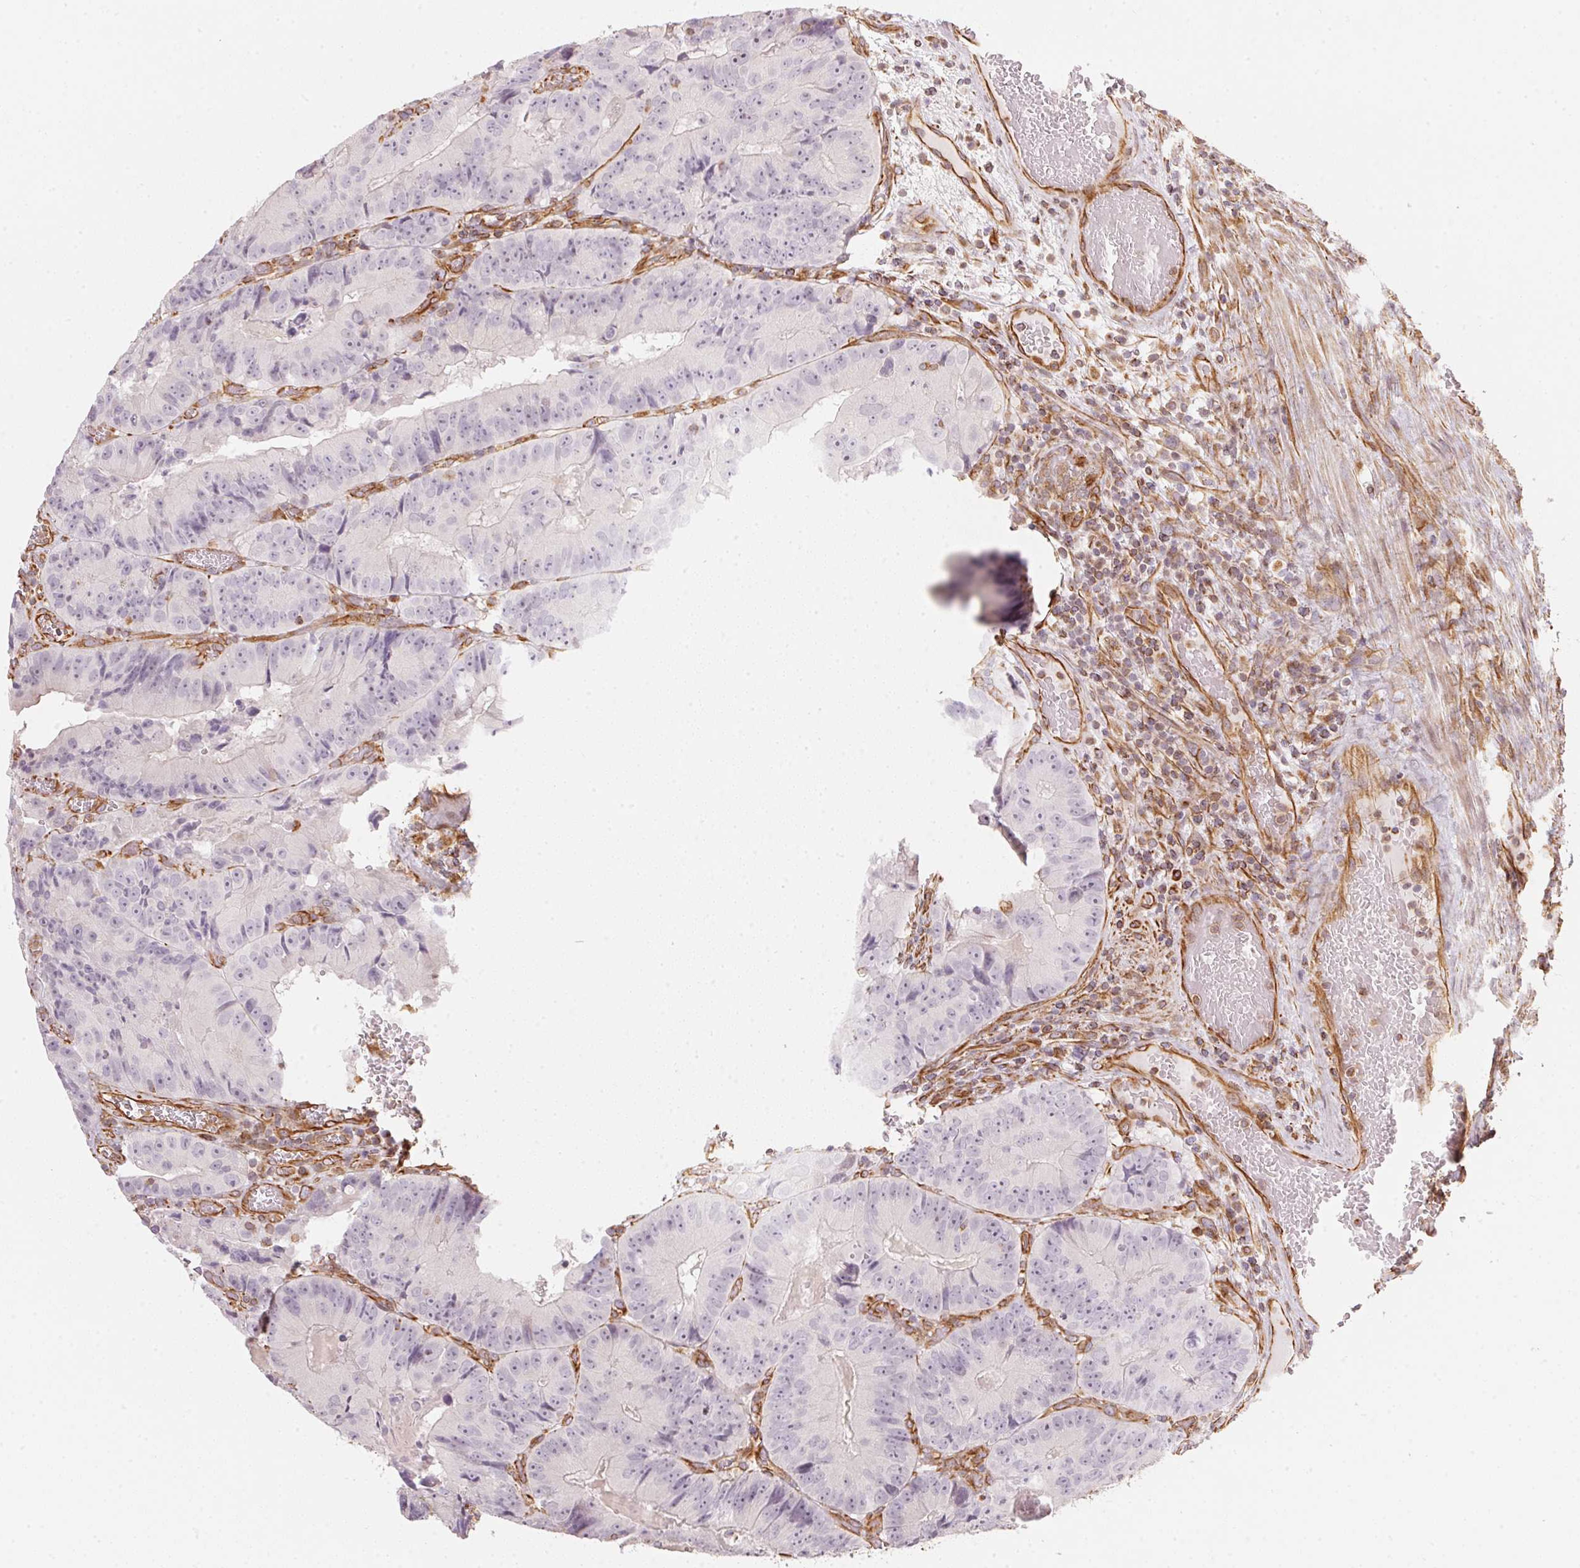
{"staining": {"intensity": "negative", "quantity": "none", "location": "none"}, "tissue": "colorectal cancer", "cell_type": "Tumor cells", "image_type": "cancer", "snomed": [{"axis": "morphology", "description": "Adenocarcinoma, NOS"}, {"axis": "topography", "description": "Colon"}], "caption": "This histopathology image is of adenocarcinoma (colorectal) stained with immunohistochemistry (IHC) to label a protein in brown with the nuclei are counter-stained blue. There is no expression in tumor cells.", "gene": "FOXR2", "patient": {"sex": "female", "age": 86}}